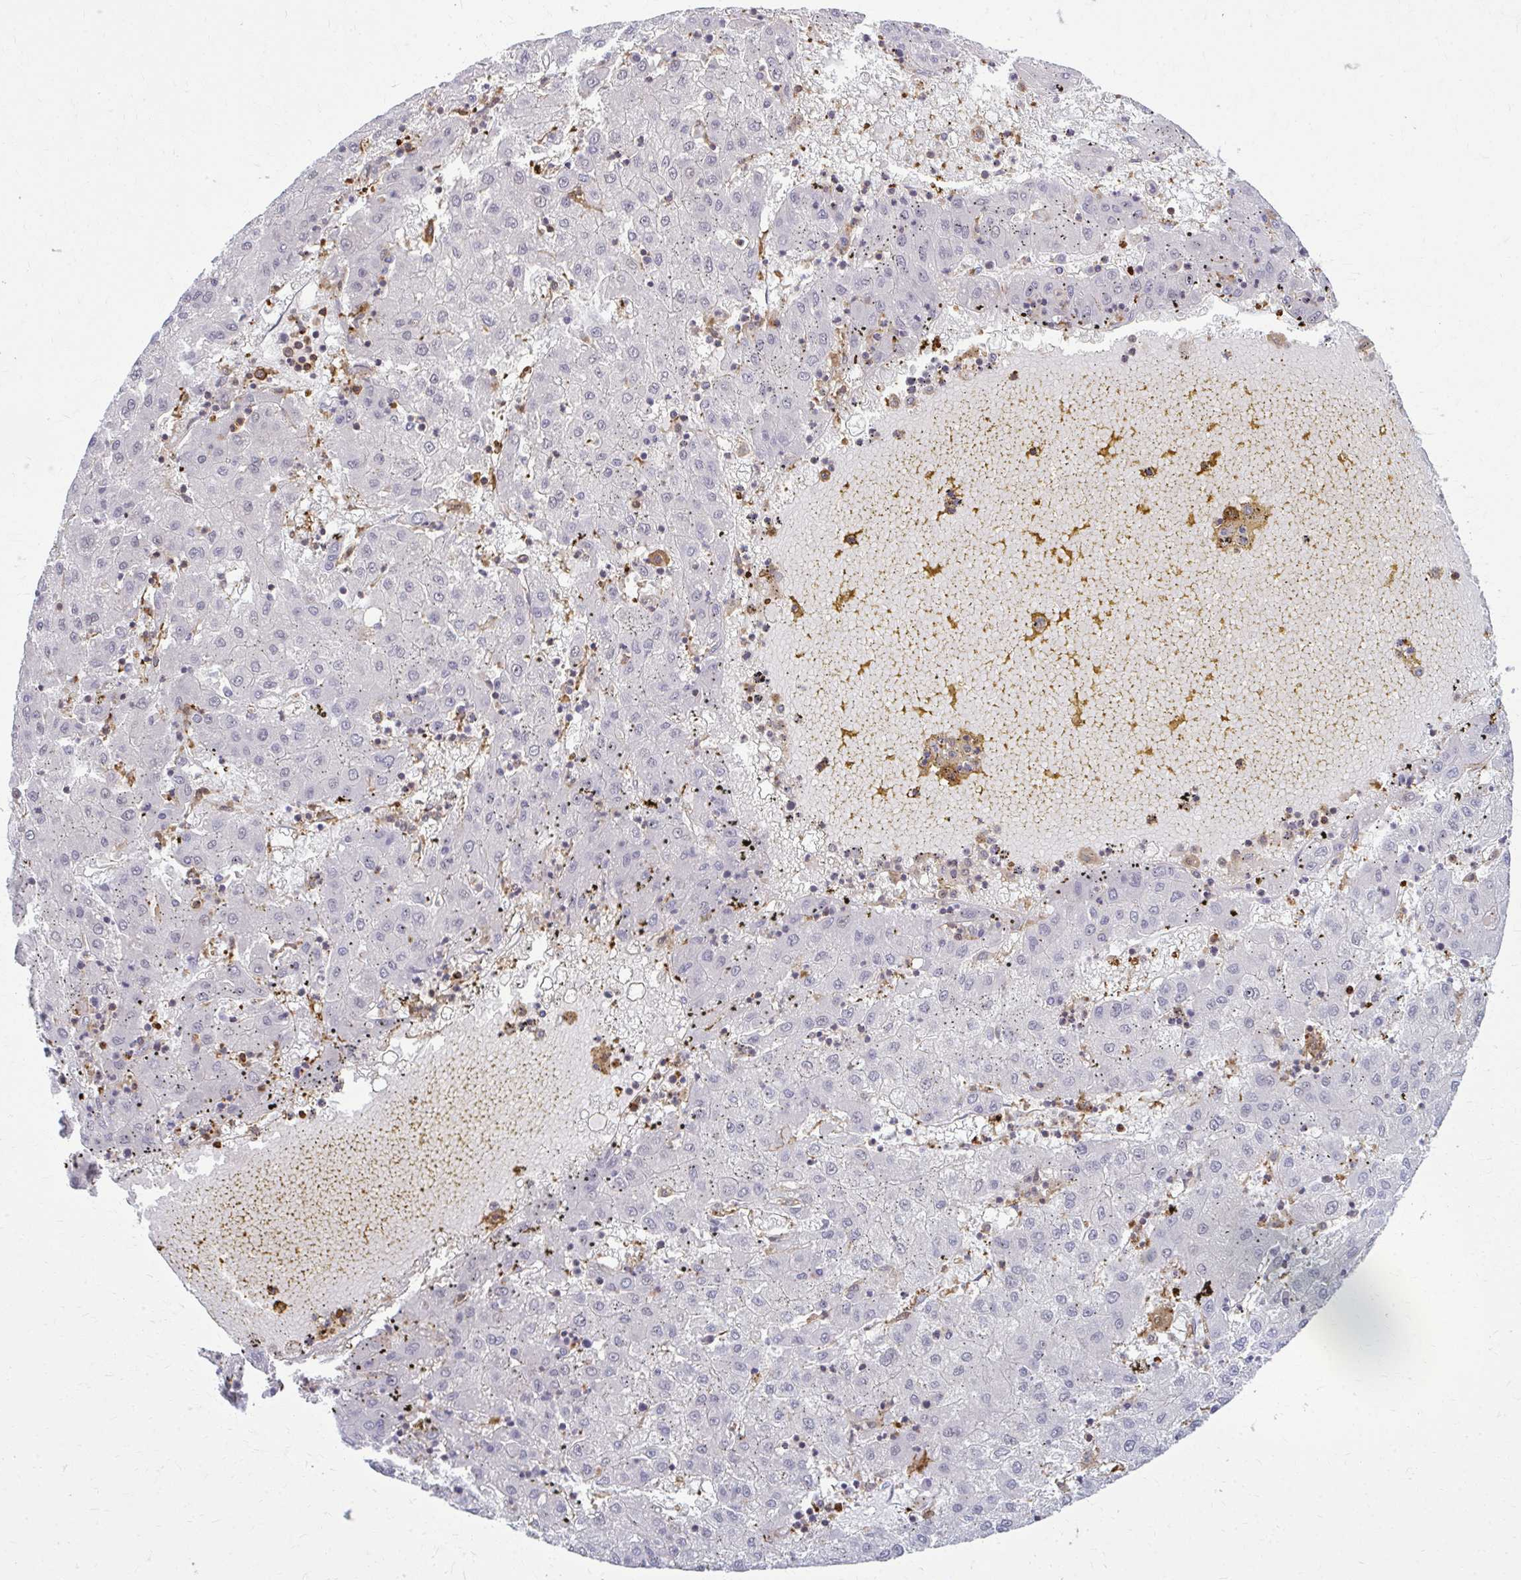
{"staining": {"intensity": "negative", "quantity": "none", "location": "none"}, "tissue": "liver cancer", "cell_type": "Tumor cells", "image_type": "cancer", "snomed": [{"axis": "morphology", "description": "Carcinoma, Hepatocellular, NOS"}, {"axis": "topography", "description": "Liver"}], "caption": "This is an immunohistochemistry (IHC) image of human hepatocellular carcinoma (liver). There is no staining in tumor cells.", "gene": "AP5M1", "patient": {"sex": "male", "age": 72}}